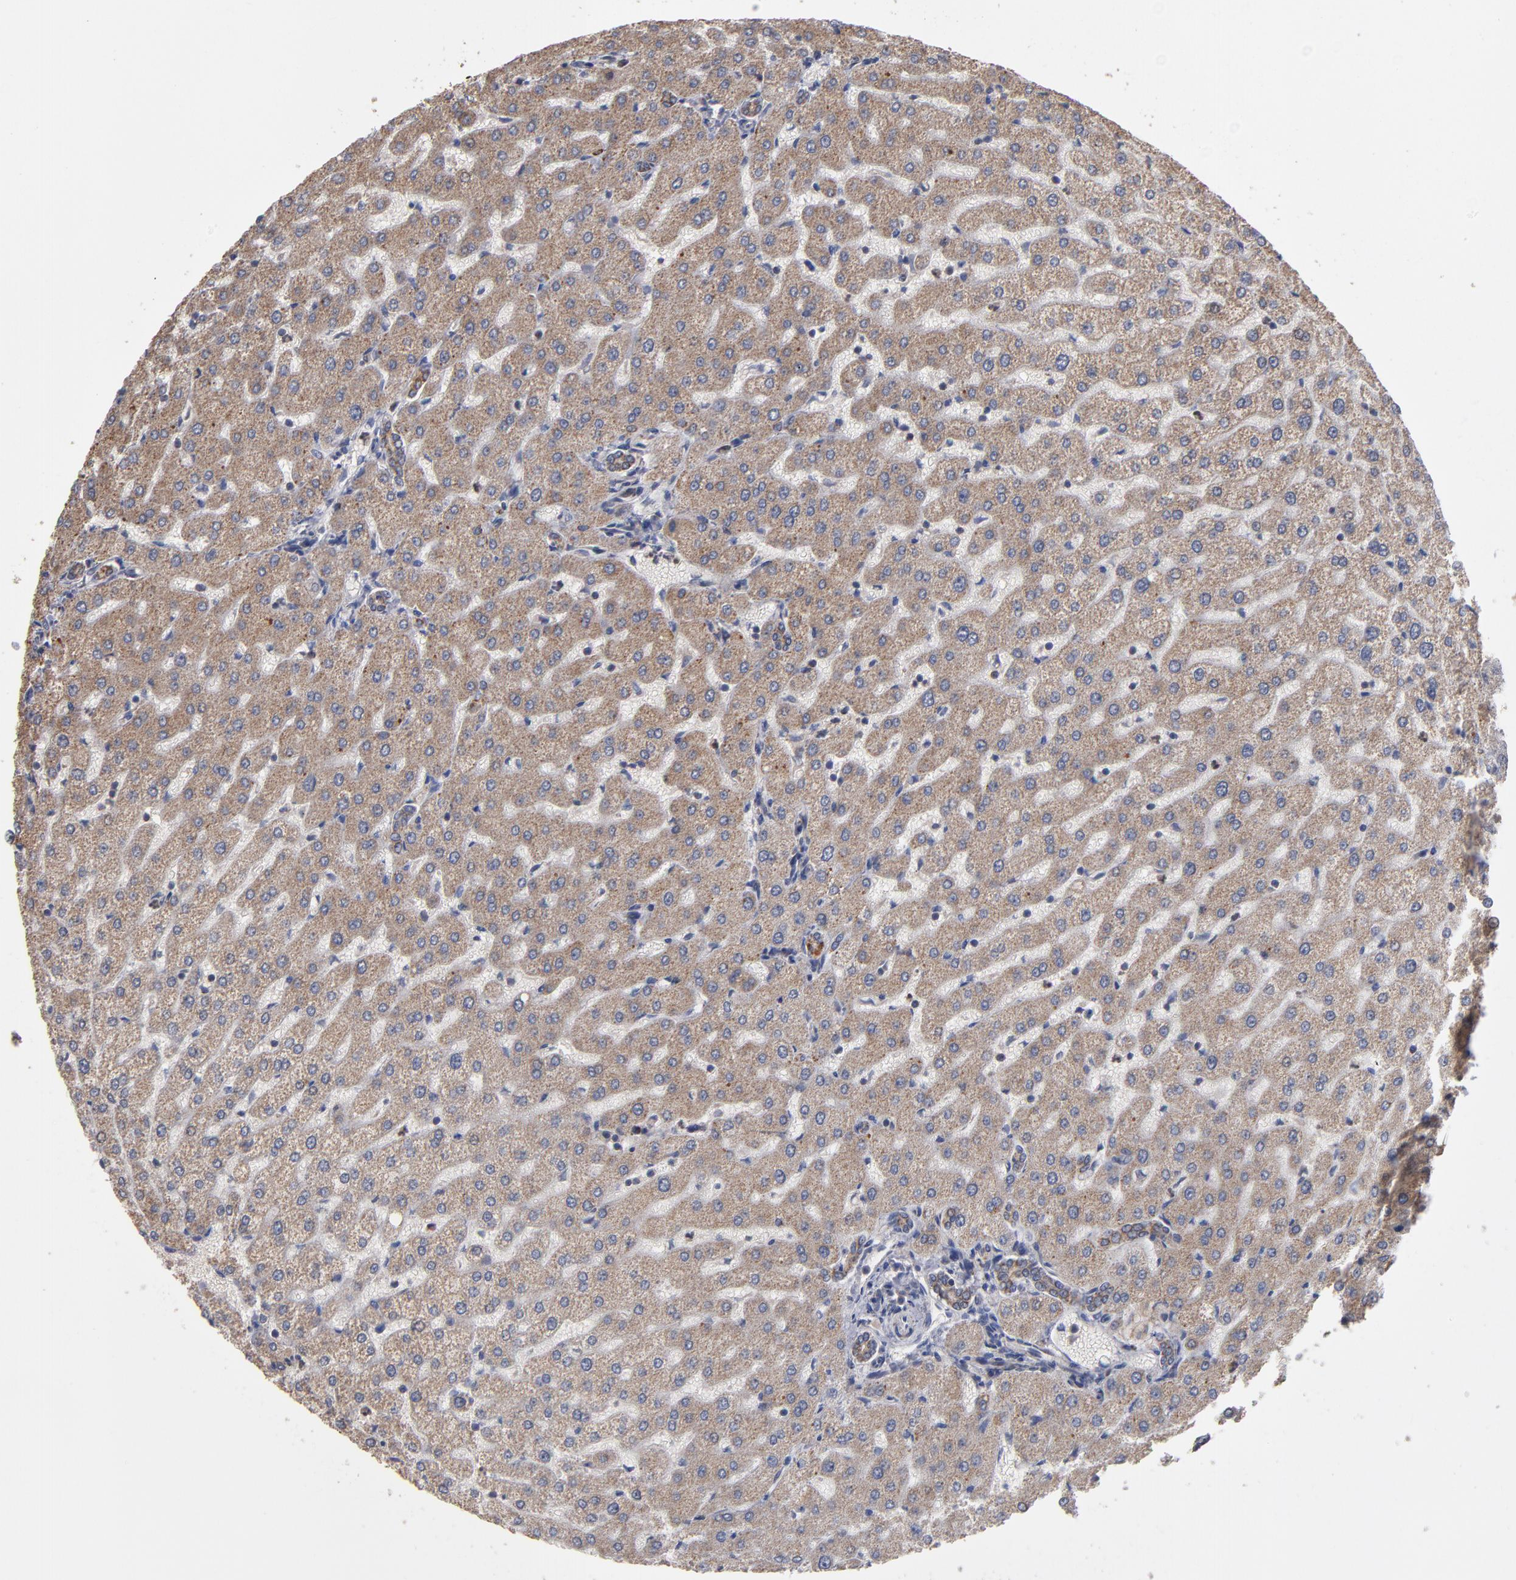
{"staining": {"intensity": "moderate", "quantity": ">75%", "location": "cytoplasmic/membranous"}, "tissue": "liver", "cell_type": "Cholangiocytes", "image_type": "normal", "snomed": [{"axis": "morphology", "description": "Normal tissue, NOS"}, {"axis": "morphology", "description": "Fibrosis, NOS"}, {"axis": "topography", "description": "Liver"}], "caption": "IHC micrograph of benign human liver stained for a protein (brown), which exhibits medium levels of moderate cytoplasmic/membranous positivity in about >75% of cholangiocytes.", "gene": "MIPOL1", "patient": {"sex": "female", "age": 29}}